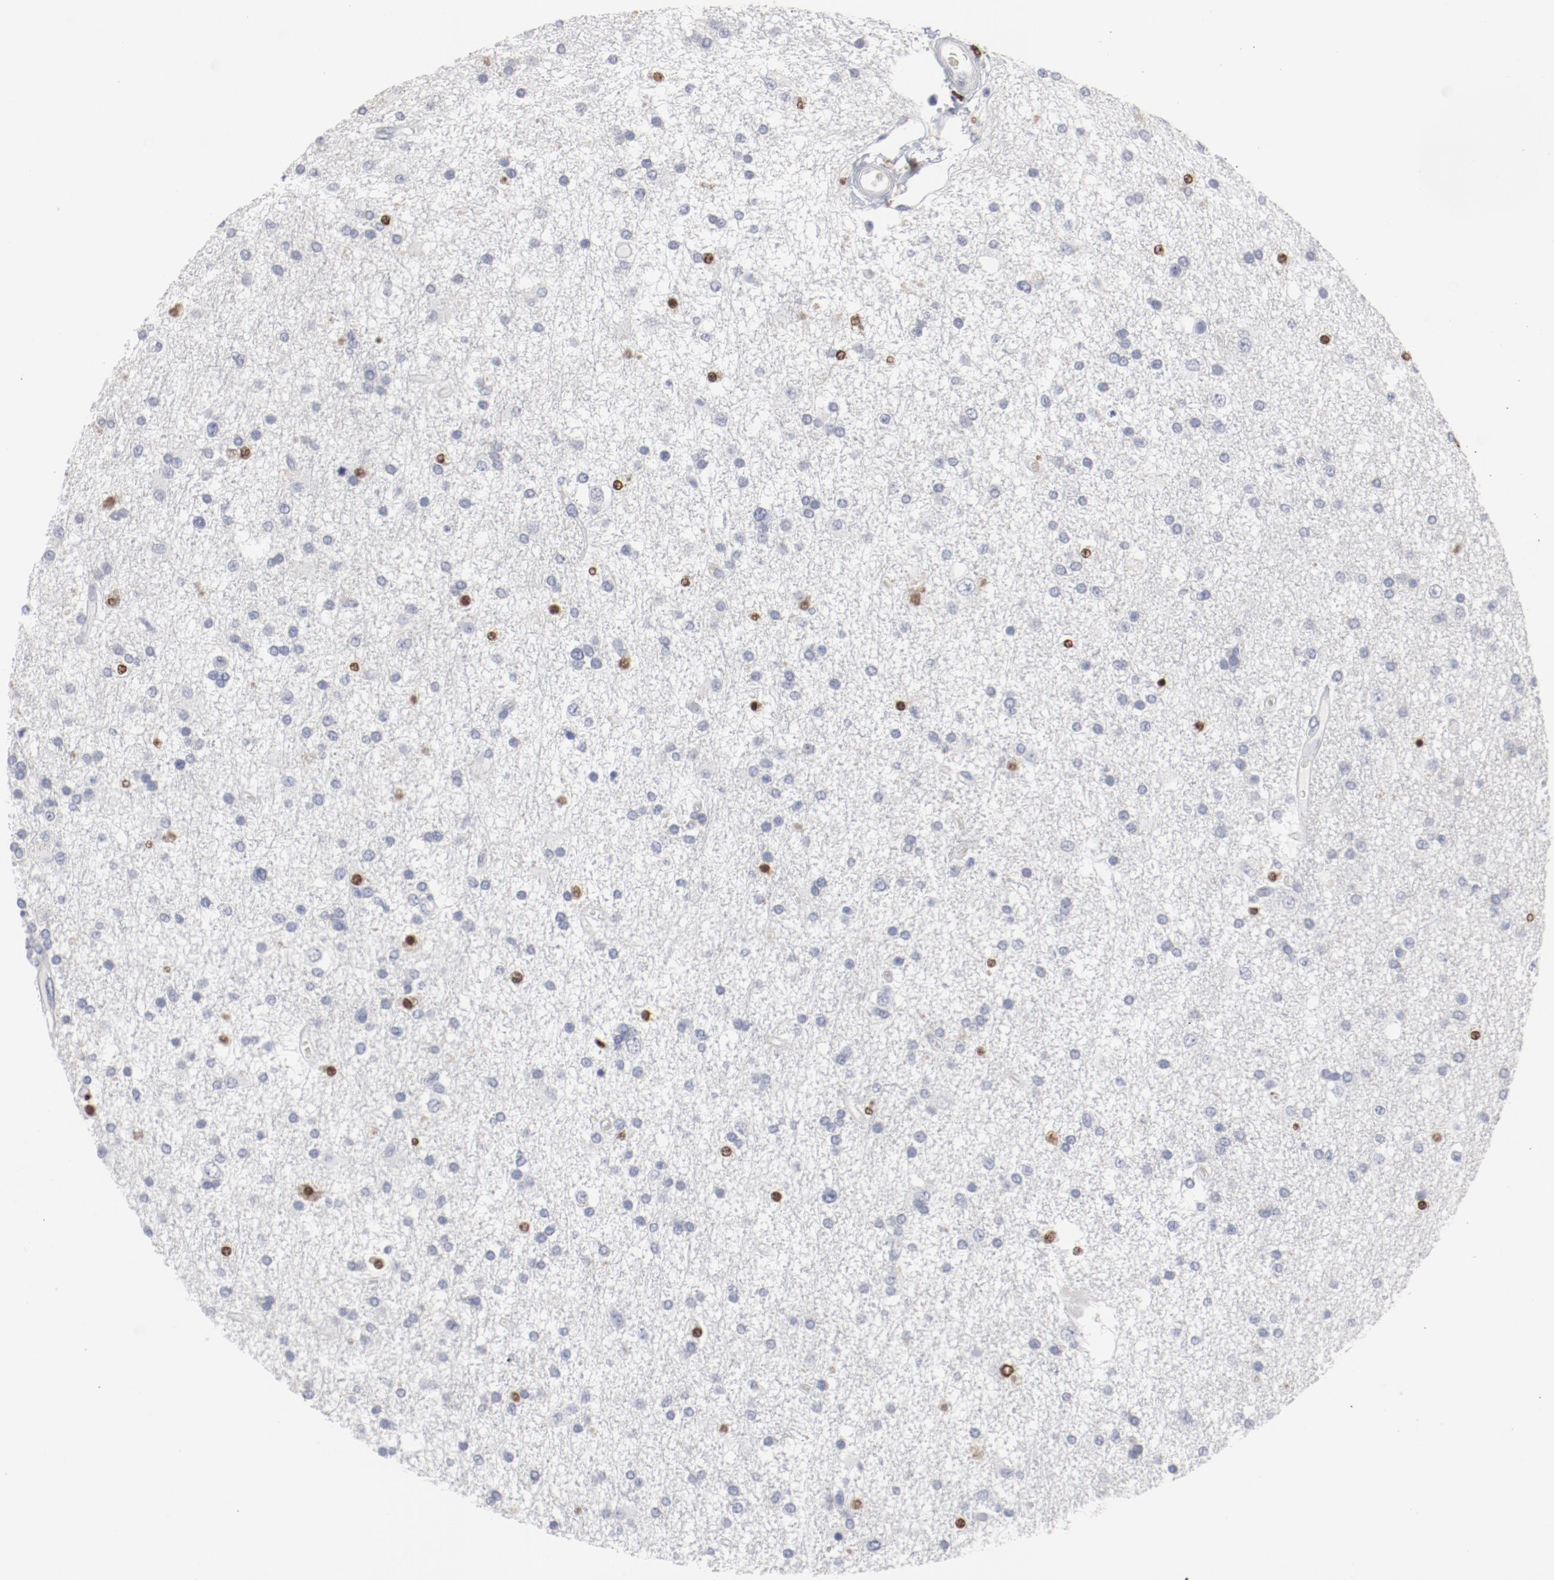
{"staining": {"intensity": "negative", "quantity": "none", "location": "none"}, "tissue": "glioma", "cell_type": "Tumor cells", "image_type": "cancer", "snomed": [{"axis": "morphology", "description": "Glioma, malignant, High grade"}, {"axis": "topography", "description": "Brain"}], "caption": "High power microscopy micrograph of an immunohistochemistry (IHC) photomicrograph of glioma, revealing no significant expression in tumor cells.", "gene": "SPI1", "patient": {"sex": "male", "age": 33}}